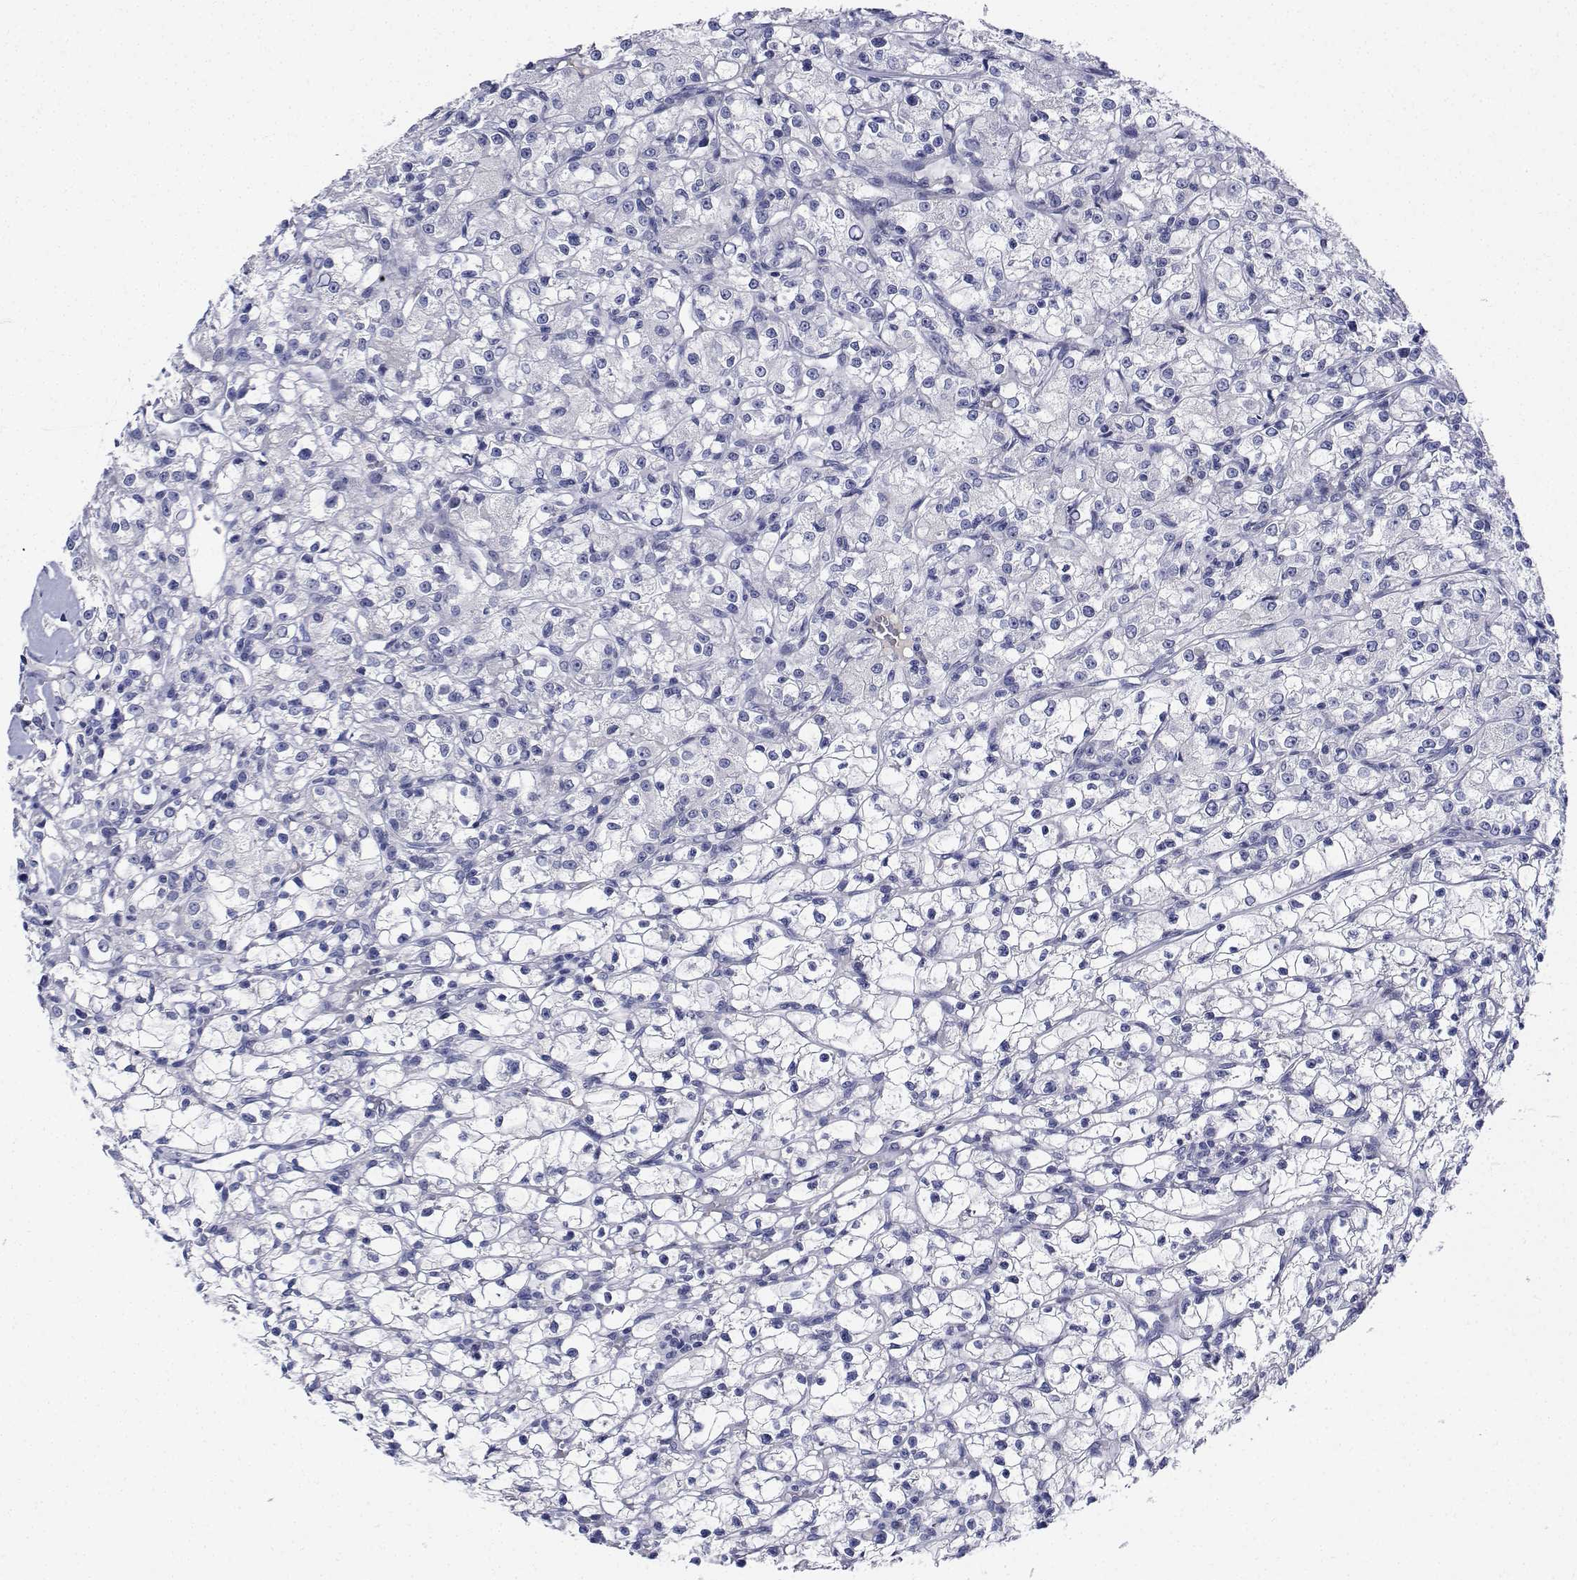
{"staining": {"intensity": "negative", "quantity": "none", "location": "none"}, "tissue": "renal cancer", "cell_type": "Tumor cells", "image_type": "cancer", "snomed": [{"axis": "morphology", "description": "Adenocarcinoma, NOS"}, {"axis": "topography", "description": "Kidney"}], "caption": "Photomicrograph shows no protein expression in tumor cells of renal adenocarcinoma tissue.", "gene": "PLXNA4", "patient": {"sex": "female", "age": 59}}